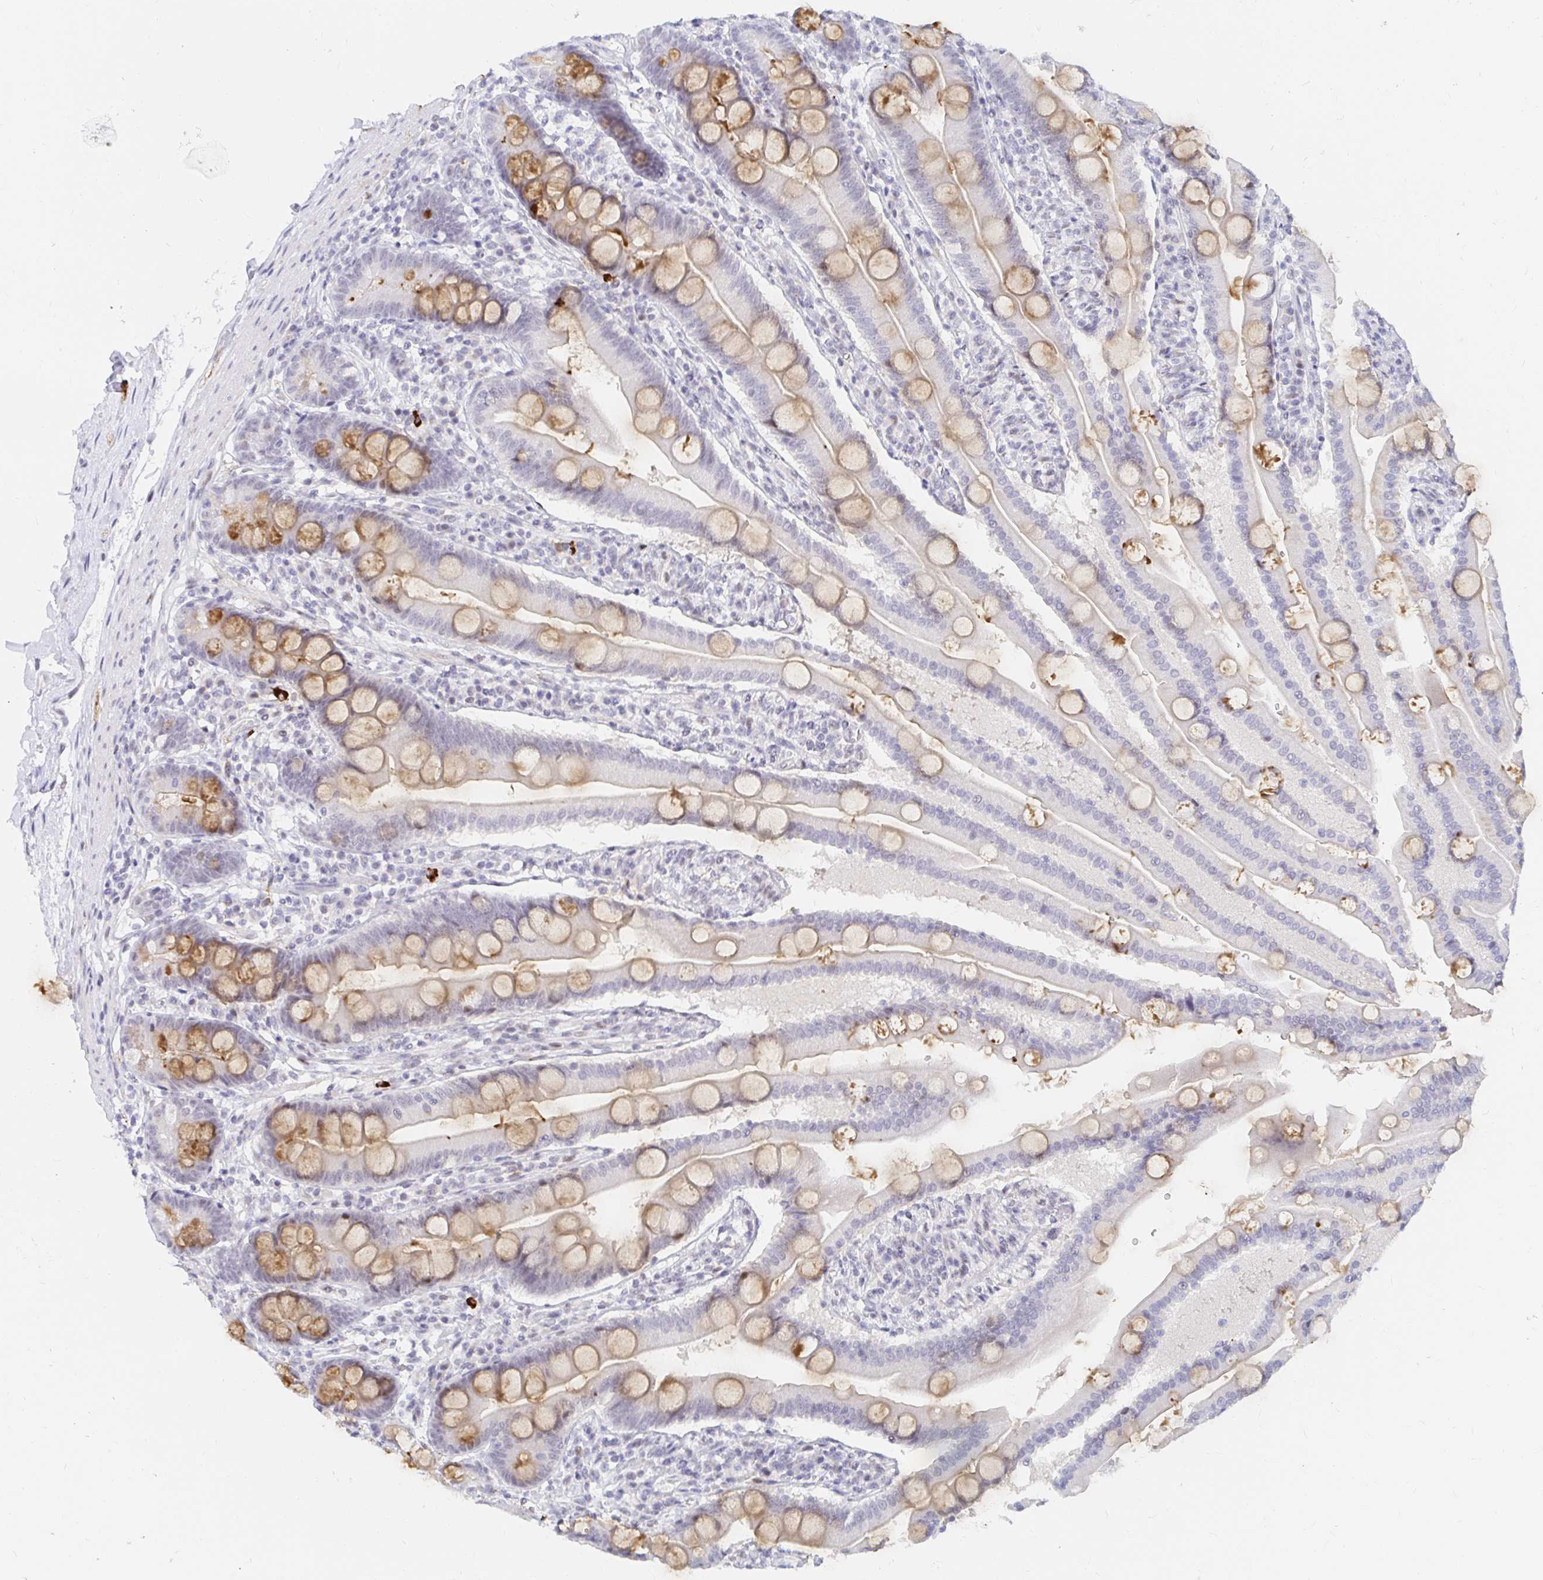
{"staining": {"intensity": "moderate", "quantity": "25%-75%", "location": "cytoplasmic/membranous"}, "tissue": "duodenum", "cell_type": "Glandular cells", "image_type": "normal", "snomed": [{"axis": "morphology", "description": "Normal tissue, NOS"}, {"axis": "topography", "description": "Duodenum"}], "caption": "Protein staining of unremarkable duodenum reveals moderate cytoplasmic/membranous positivity in approximately 25%-75% of glandular cells.", "gene": "COL28A1", "patient": {"sex": "female", "age": 67}}